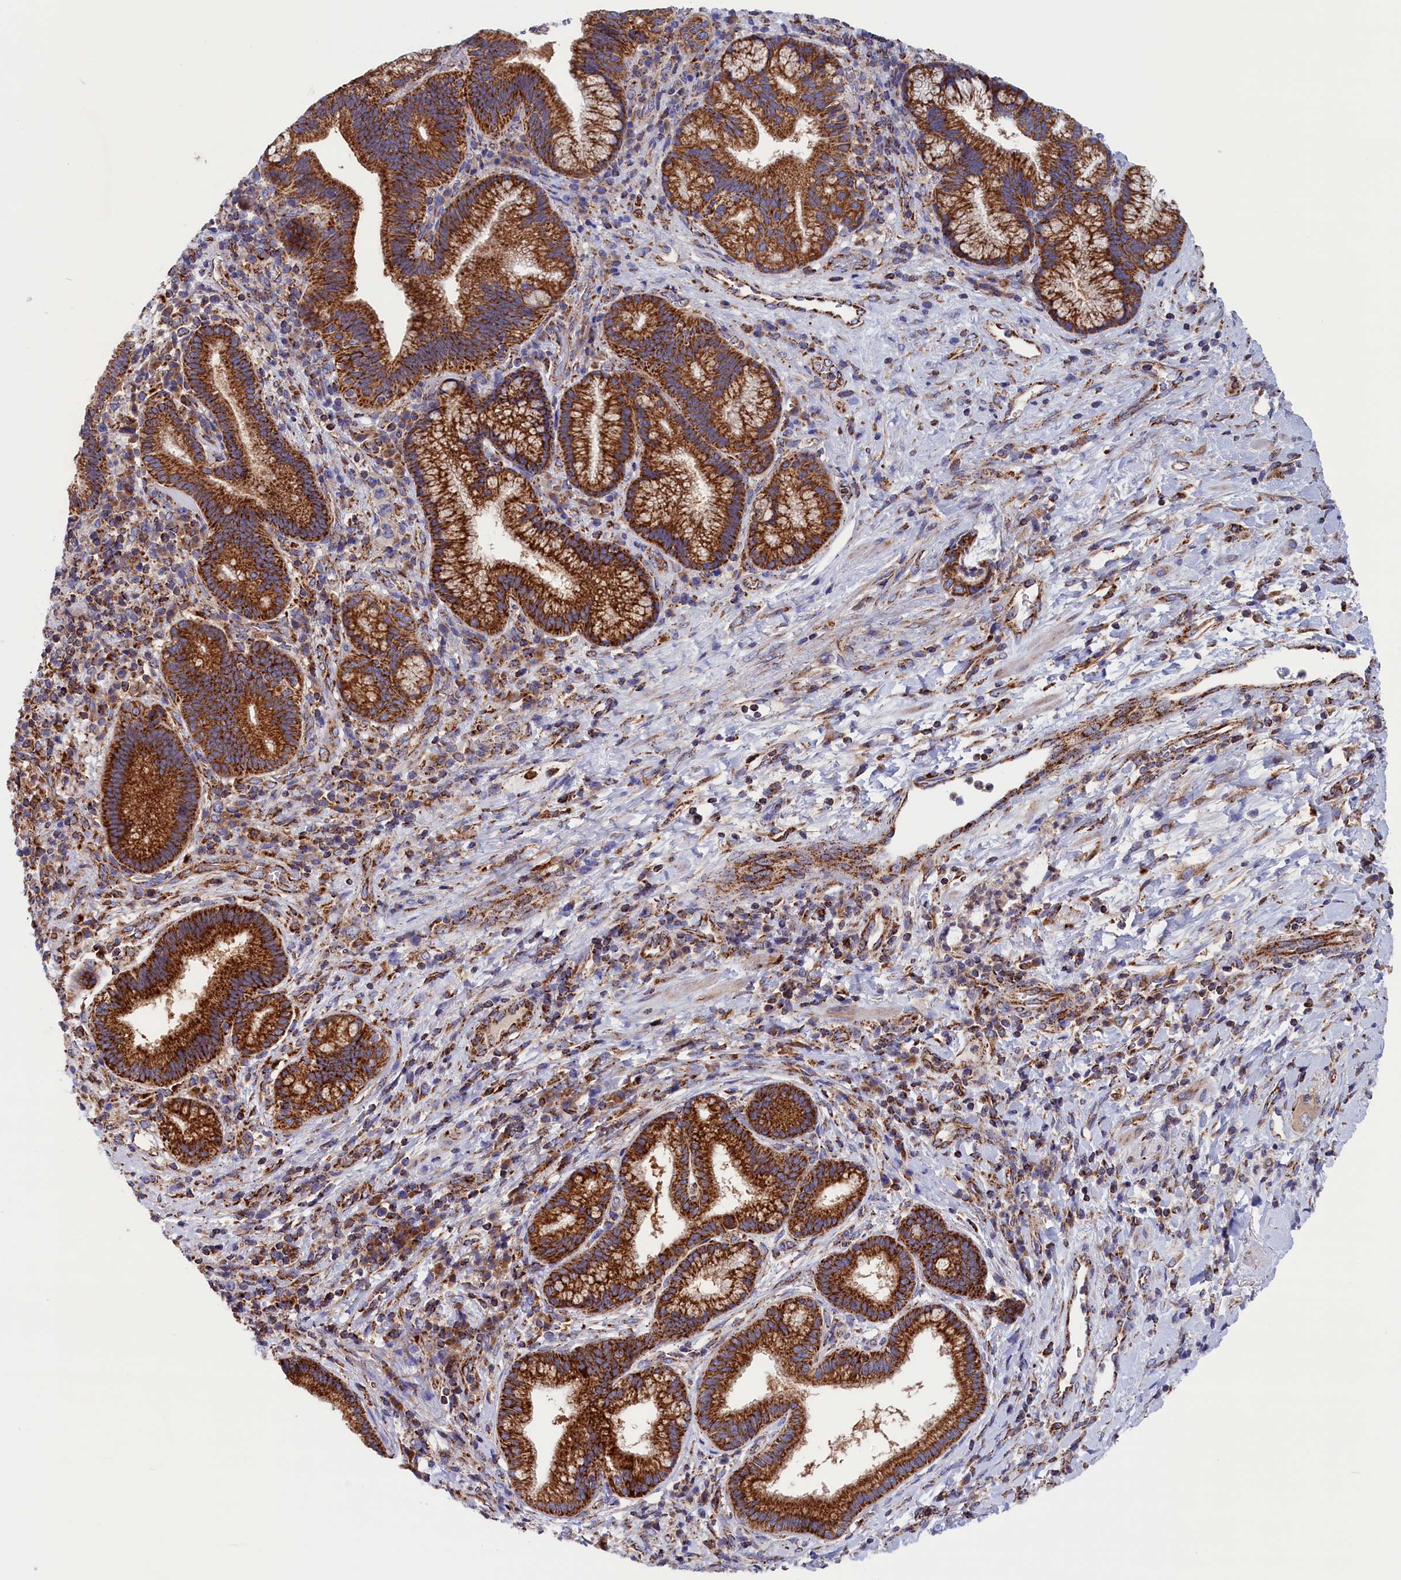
{"staining": {"intensity": "strong", "quantity": ">75%", "location": "cytoplasmic/membranous"}, "tissue": "pancreatic cancer", "cell_type": "Tumor cells", "image_type": "cancer", "snomed": [{"axis": "morphology", "description": "Normal tissue, NOS"}, {"axis": "morphology", "description": "Adenocarcinoma, NOS"}, {"axis": "topography", "description": "Pancreas"}], "caption": "Immunohistochemistry (IHC) of pancreatic adenocarcinoma exhibits high levels of strong cytoplasmic/membranous expression in approximately >75% of tumor cells.", "gene": "WDR83", "patient": {"sex": "female", "age": 55}}